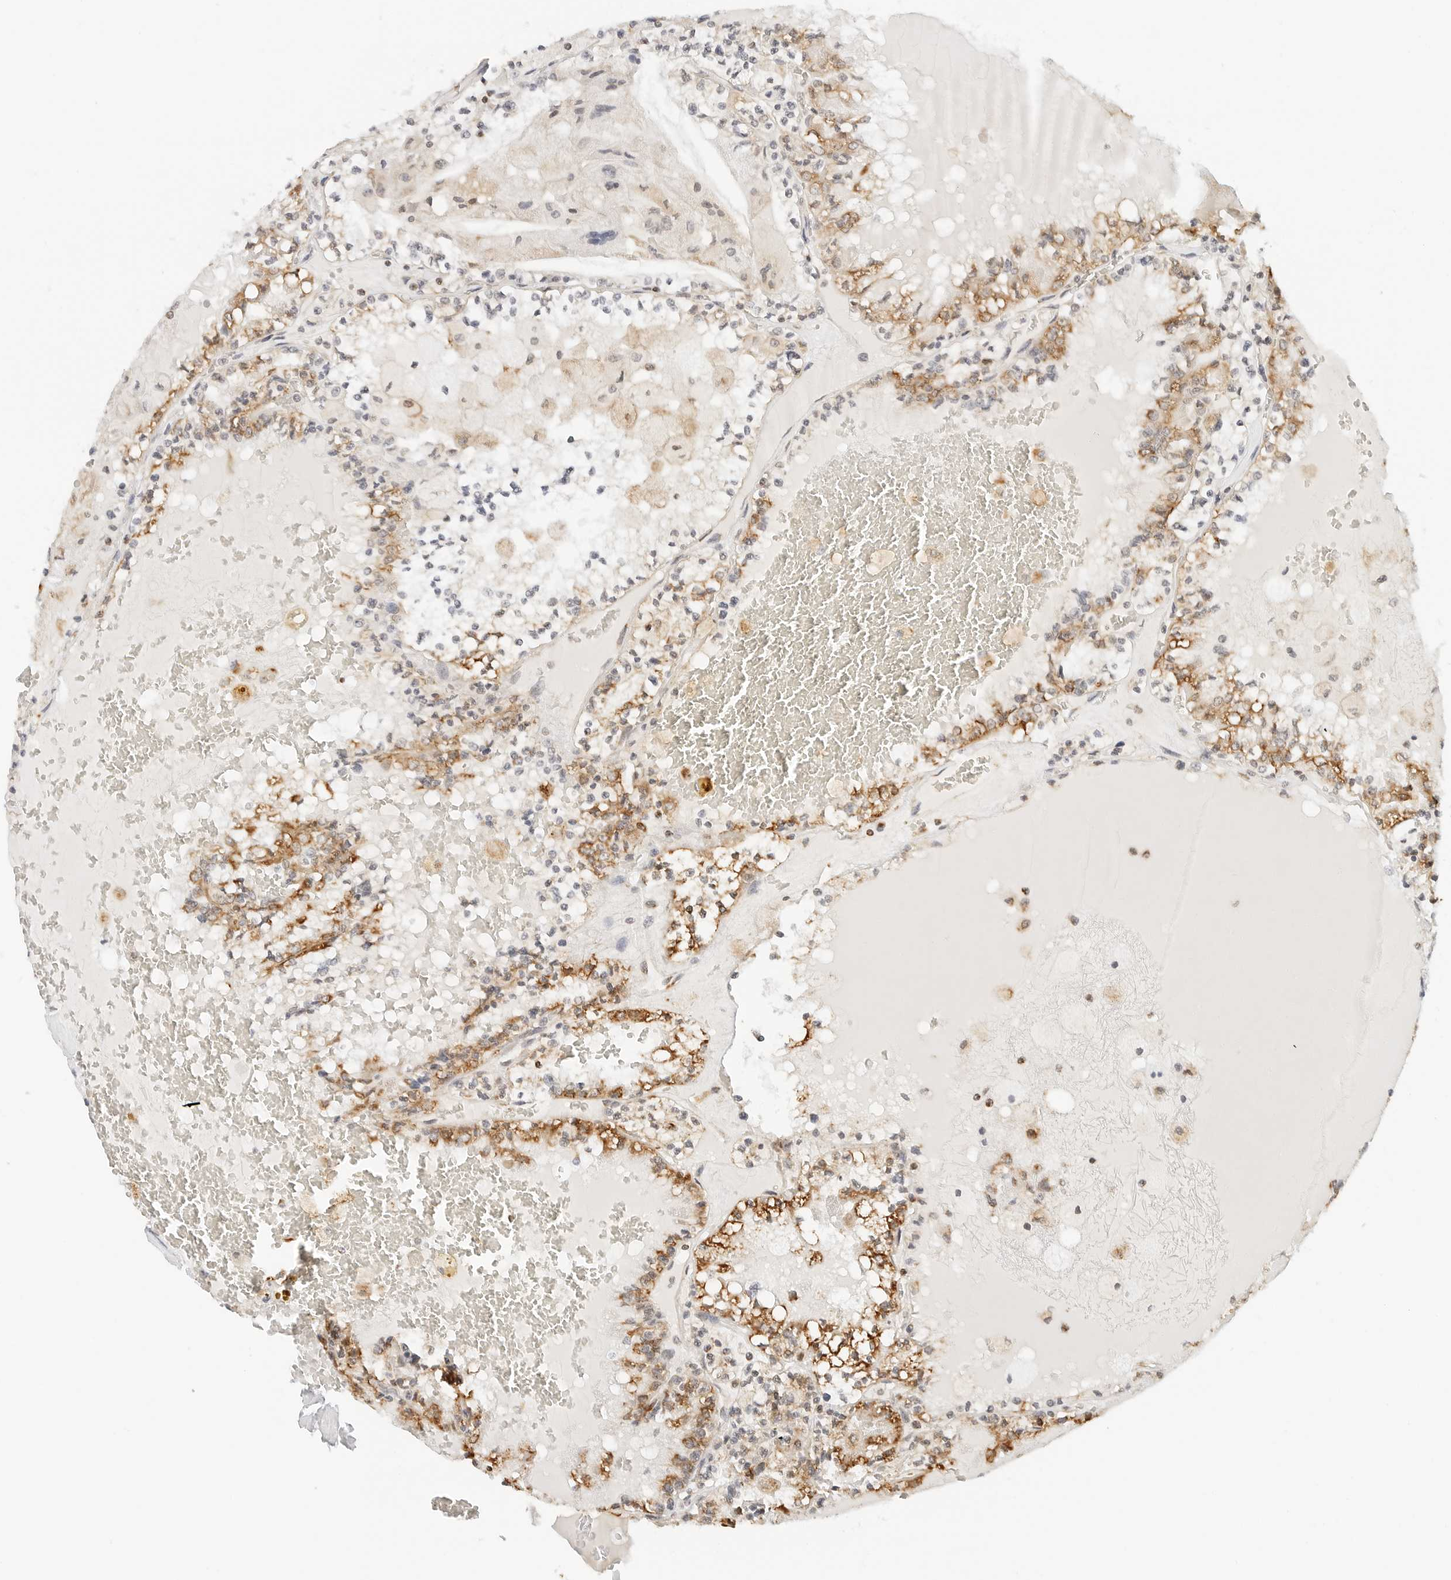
{"staining": {"intensity": "moderate", "quantity": ">75%", "location": "cytoplasmic/membranous"}, "tissue": "renal cancer", "cell_type": "Tumor cells", "image_type": "cancer", "snomed": [{"axis": "morphology", "description": "Adenocarcinoma, NOS"}, {"axis": "topography", "description": "Kidney"}], "caption": "Brown immunohistochemical staining in human renal adenocarcinoma exhibits moderate cytoplasmic/membranous expression in about >75% of tumor cells.", "gene": "ATL1", "patient": {"sex": "female", "age": 56}}